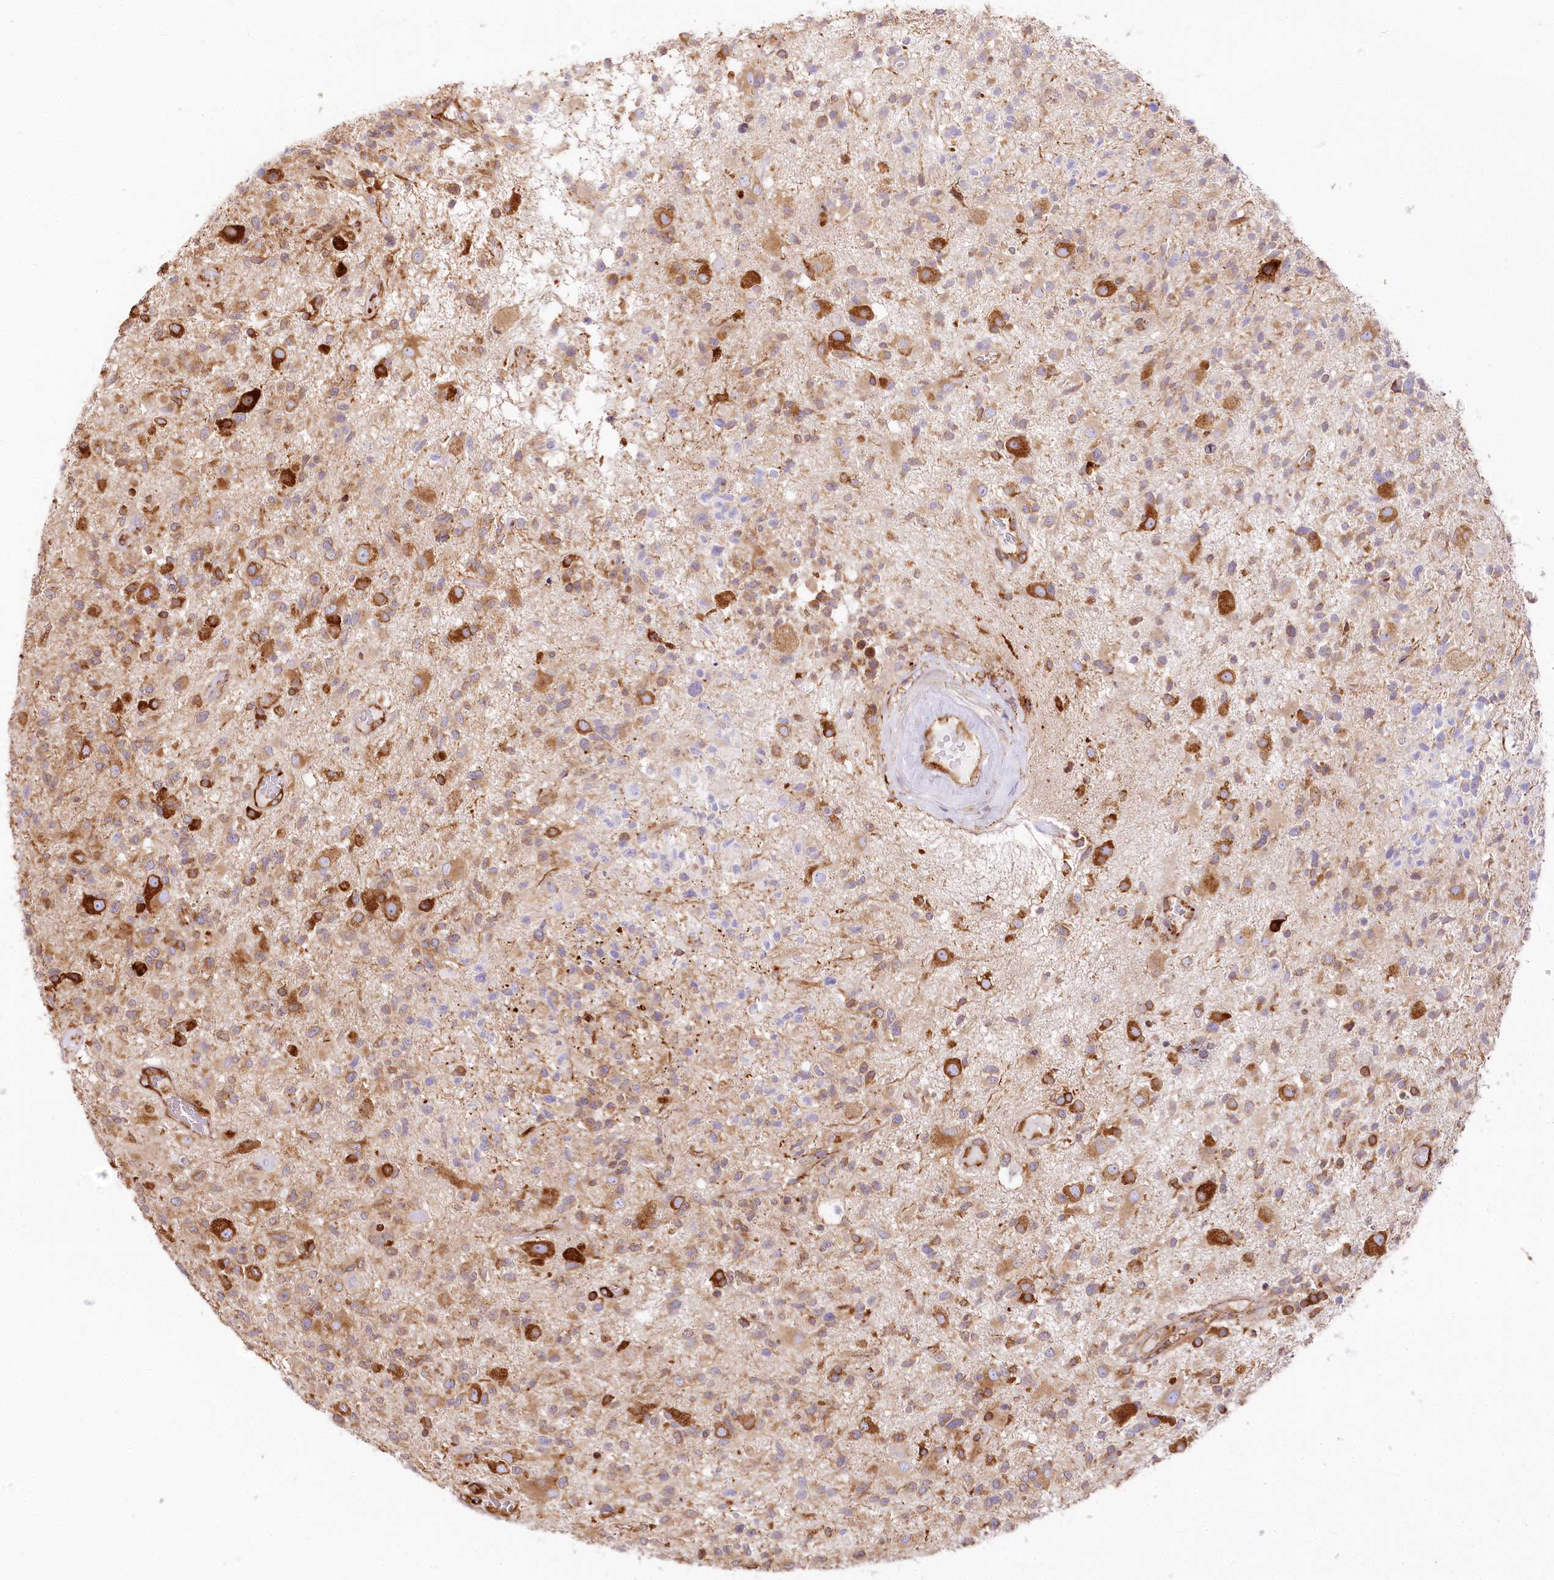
{"staining": {"intensity": "moderate", "quantity": "25%-75%", "location": "cytoplasmic/membranous"}, "tissue": "glioma", "cell_type": "Tumor cells", "image_type": "cancer", "snomed": [{"axis": "morphology", "description": "Glioma, malignant, High grade"}, {"axis": "morphology", "description": "Glioblastoma, NOS"}, {"axis": "topography", "description": "Brain"}], "caption": "Brown immunohistochemical staining in human glioblastoma reveals moderate cytoplasmic/membranous staining in approximately 25%-75% of tumor cells.", "gene": "CNPY2", "patient": {"sex": "male", "age": 60}}